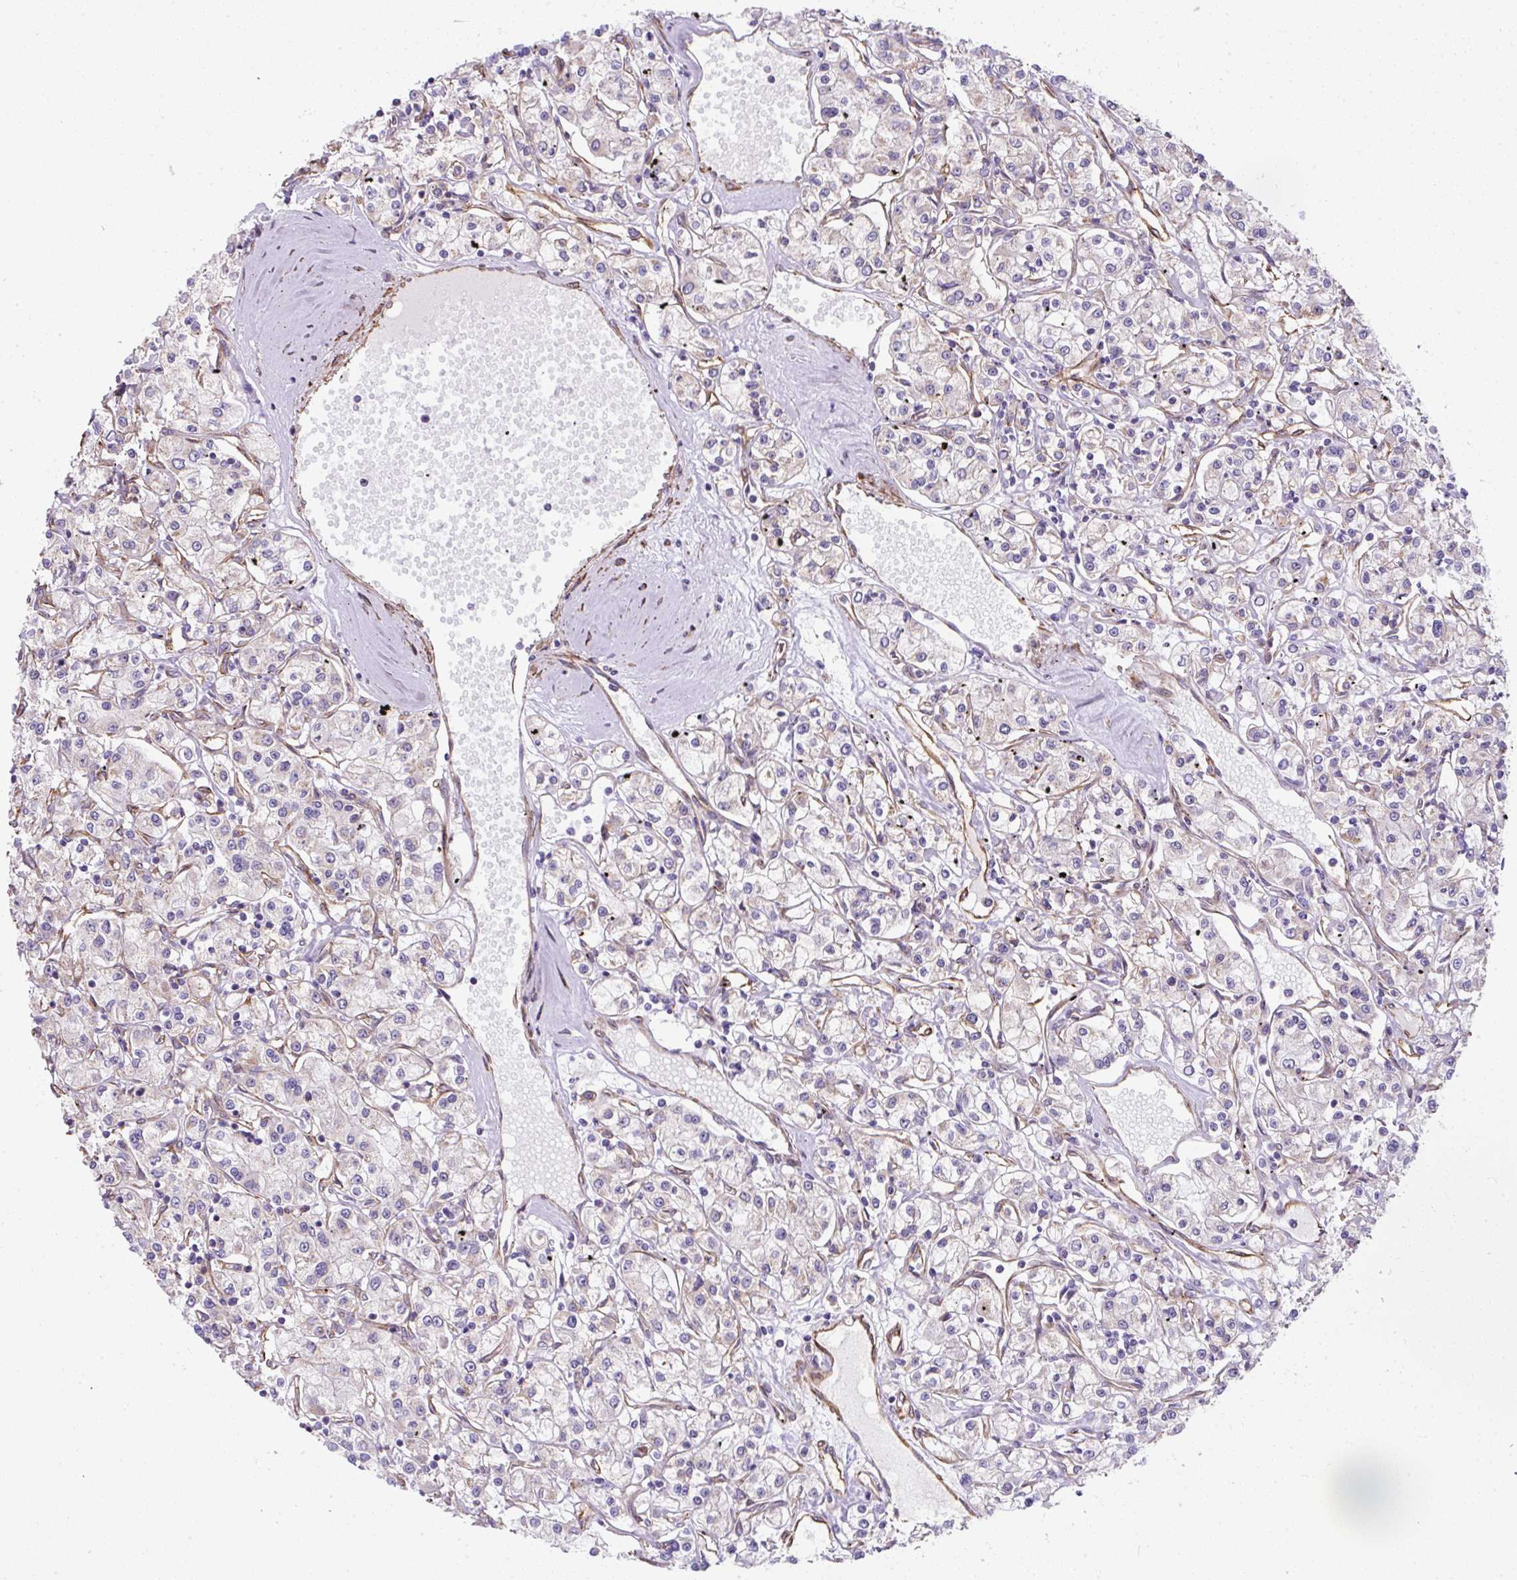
{"staining": {"intensity": "weak", "quantity": "25%-75%", "location": "cytoplasmic/membranous"}, "tissue": "renal cancer", "cell_type": "Tumor cells", "image_type": "cancer", "snomed": [{"axis": "morphology", "description": "Adenocarcinoma, NOS"}, {"axis": "topography", "description": "Kidney"}], "caption": "DAB immunohistochemical staining of human renal cancer shows weak cytoplasmic/membranous protein positivity in approximately 25%-75% of tumor cells. Nuclei are stained in blue.", "gene": "ANKUB1", "patient": {"sex": "female", "age": 59}}